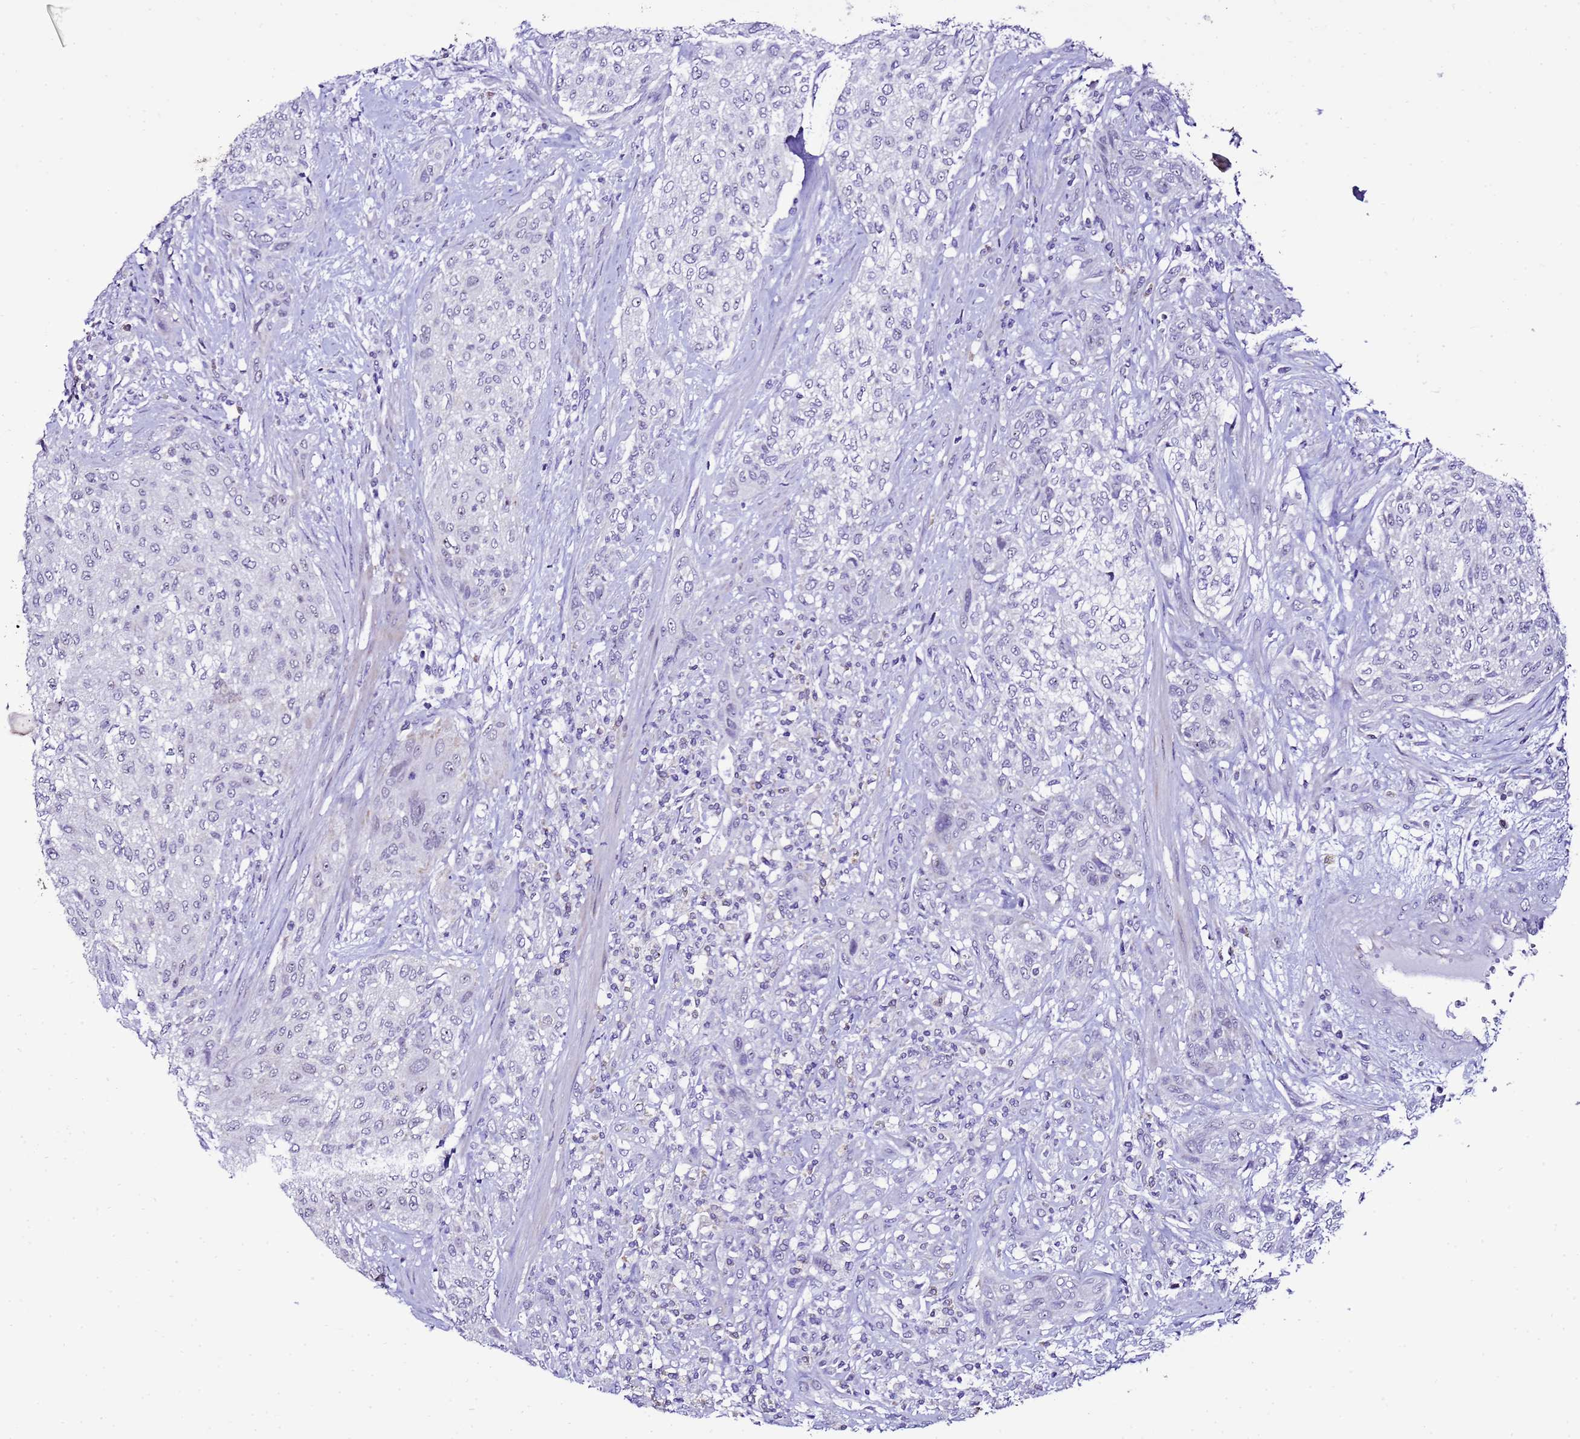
{"staining": {"intensity": "negative", "quantity": "none", "location": "none"}, "tissue": "urothelial cancer", "cell_type": "Tumor cells", "image_type": "cancer", "snomed": [{"axis": "morphology", "description": "Normal tissue, NOS"}, {"axis": "morphology", "description": "Urothelial carcinoma, NOS"}, {"axis": "topography", "description": "Urinary bladder"}, {"axis": "topography", "description": "Peripheral nerve tissue"}], "caption": "An image of urothelial cancer stained for a protein reveals no brown staining in tumor cells.", "gene": "DPH6", "patient": {"sex": "male", "age": 35}}